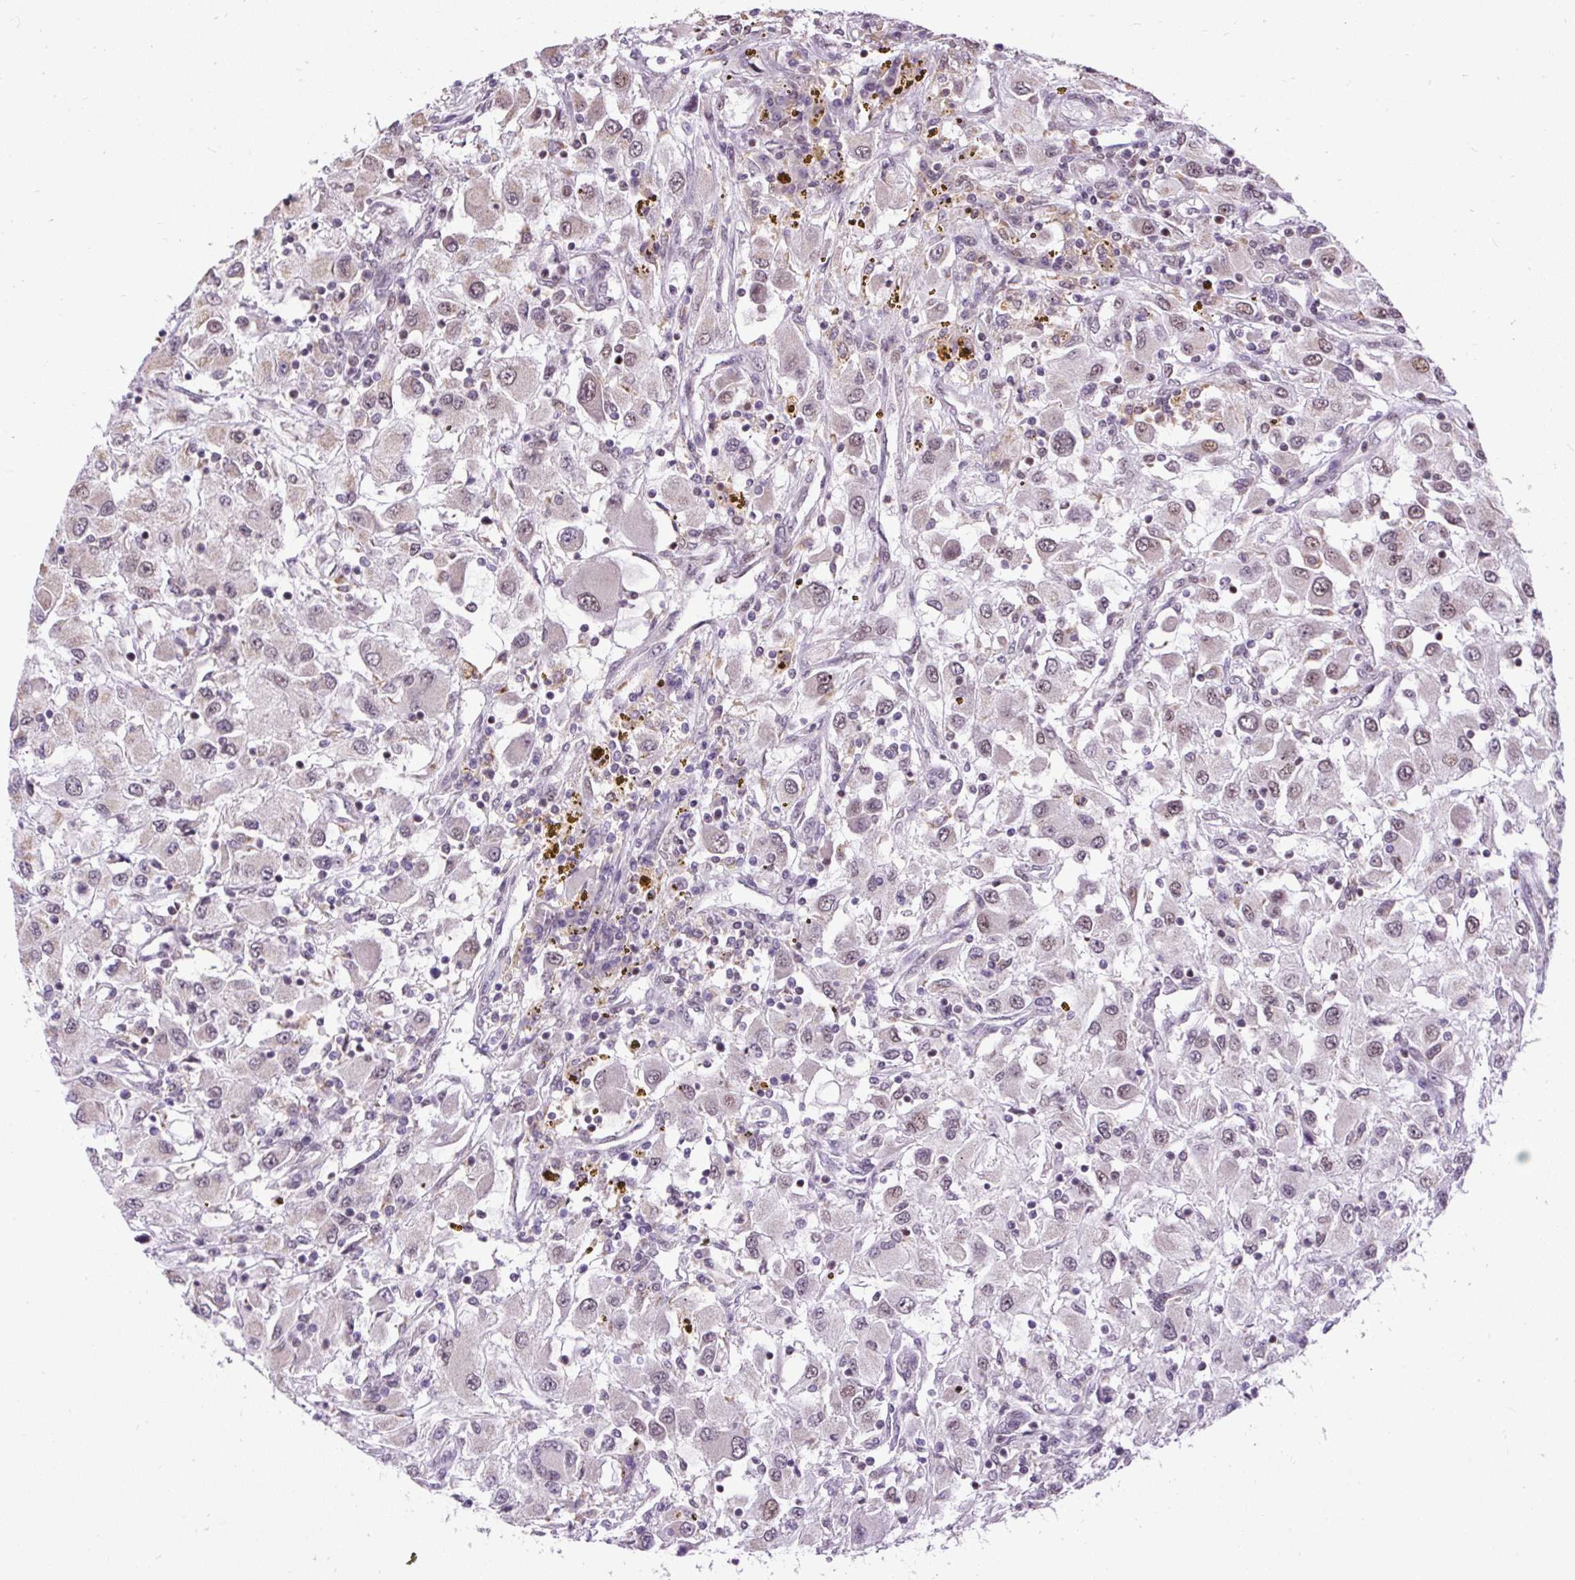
{"staining": {"intensity": "weak", "quantity": ">75%", "location": "nuclear"}, "tissue": "renal cancer", "cell_type": "Tumor cells", "image_type": "cancer", "snomed": [{"axis": "morphology", "description": "Adenocarcinoma, NOS"}, {"axis": "topography", "description": "Kidney"}], "caption": "This is a histology image of IHC staining of renal cancer (adenocarcinoma), which shows weak positivity in the nuclear of tumor cells.", "gene": "ZNF672", "patient": {"sex": "female", "age": 67}}